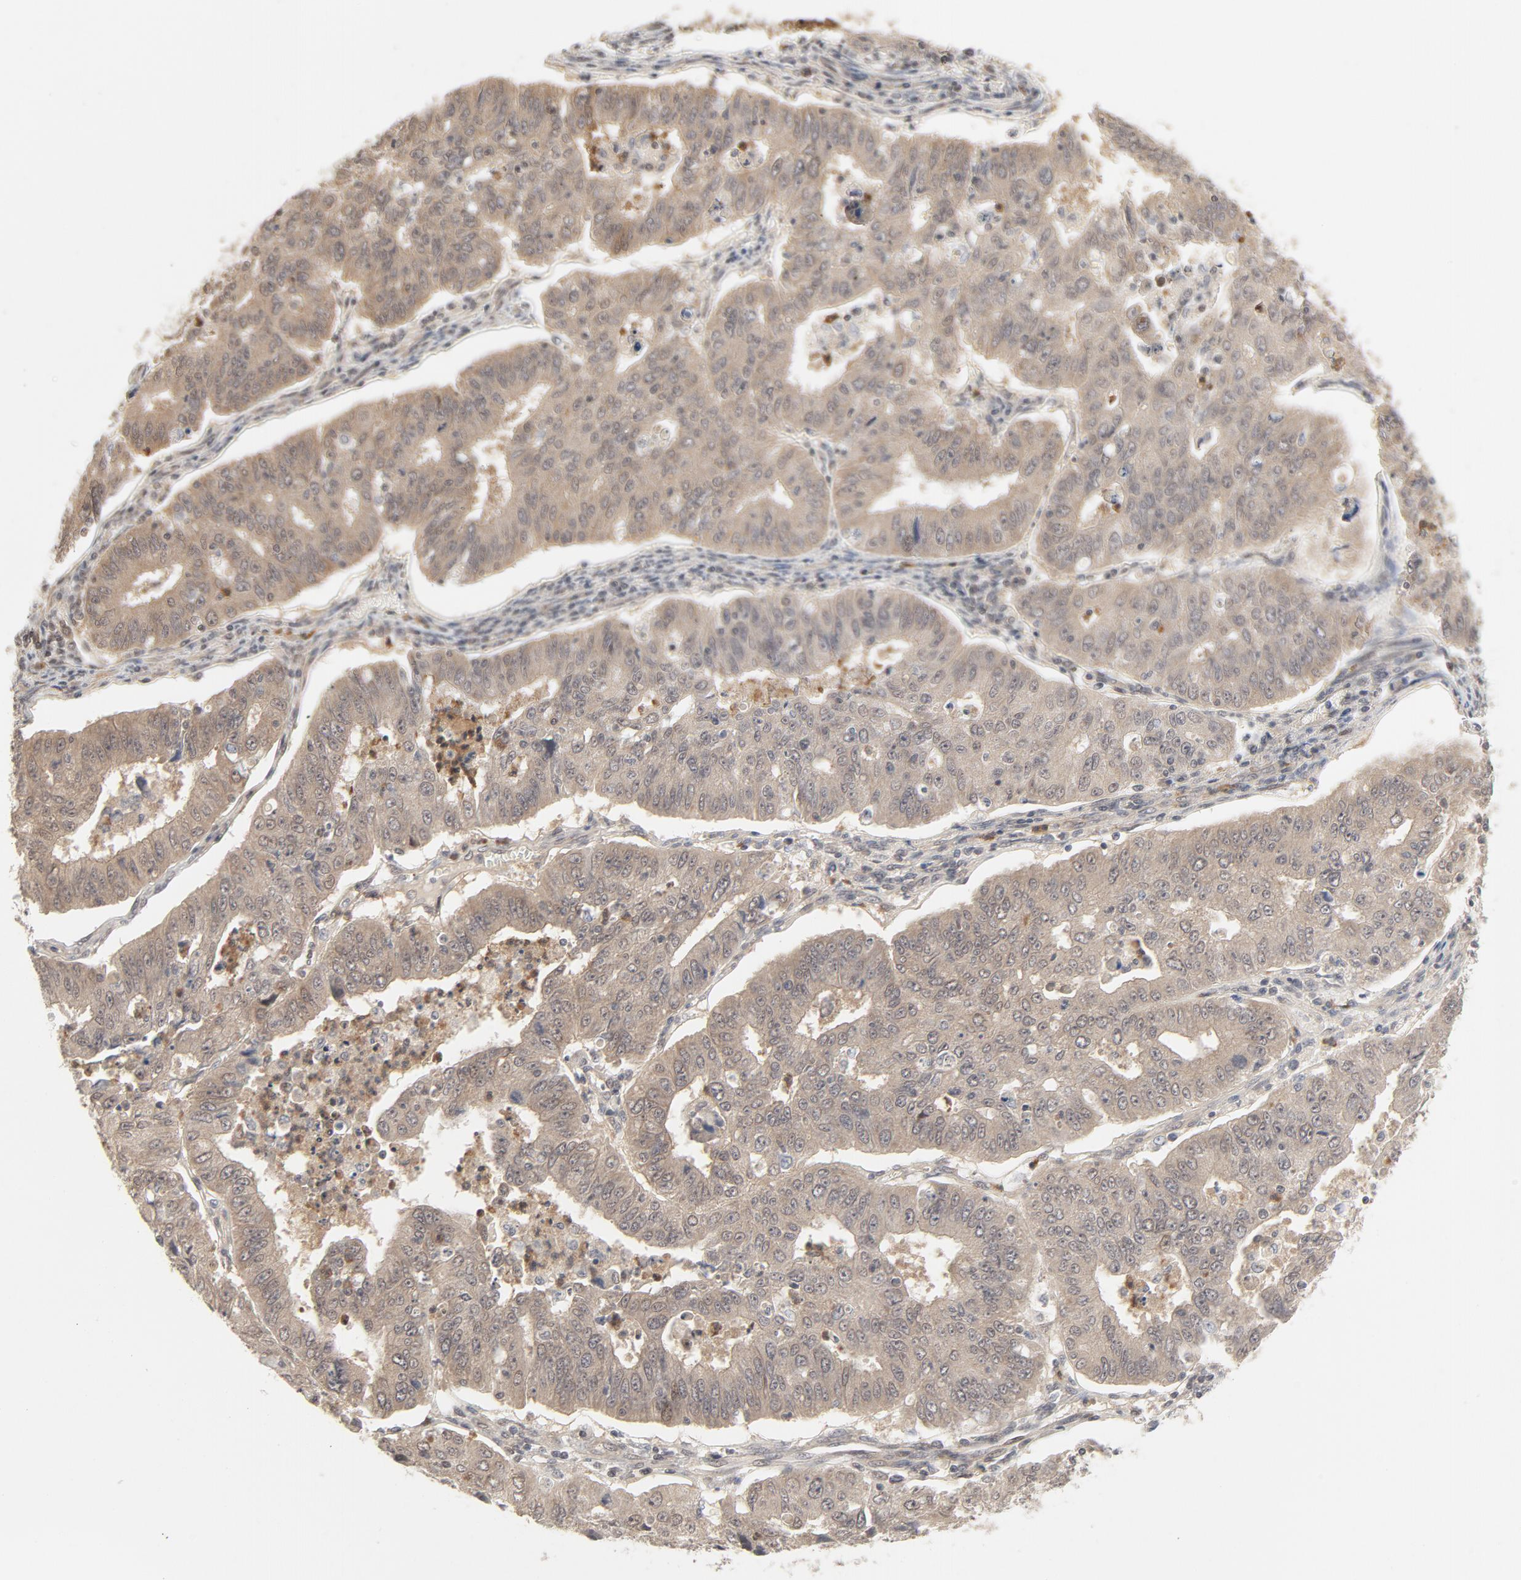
{"staining": {"intensity": "weak", "quantity": ">75%", "location": "cytoplasmic/membranous,nuclear"}, "tissue": "endometrial cancer", "cell_type": "Tumor cells", "image_type": "cancer", "snomed": [{"axis": "morphology", "description": "Adenocarcinoma, NOS"}, {"axis": "topography", "description": "Endometrium"}], "caption": "Endometrial cancer (adenocarcinoma) stained for a protein reveals weak cytoplasmic/membranous and nuclear positivity in tumor cells.", "gene": "NEDD8", "patient": {"sex": "female", "age": 42}}